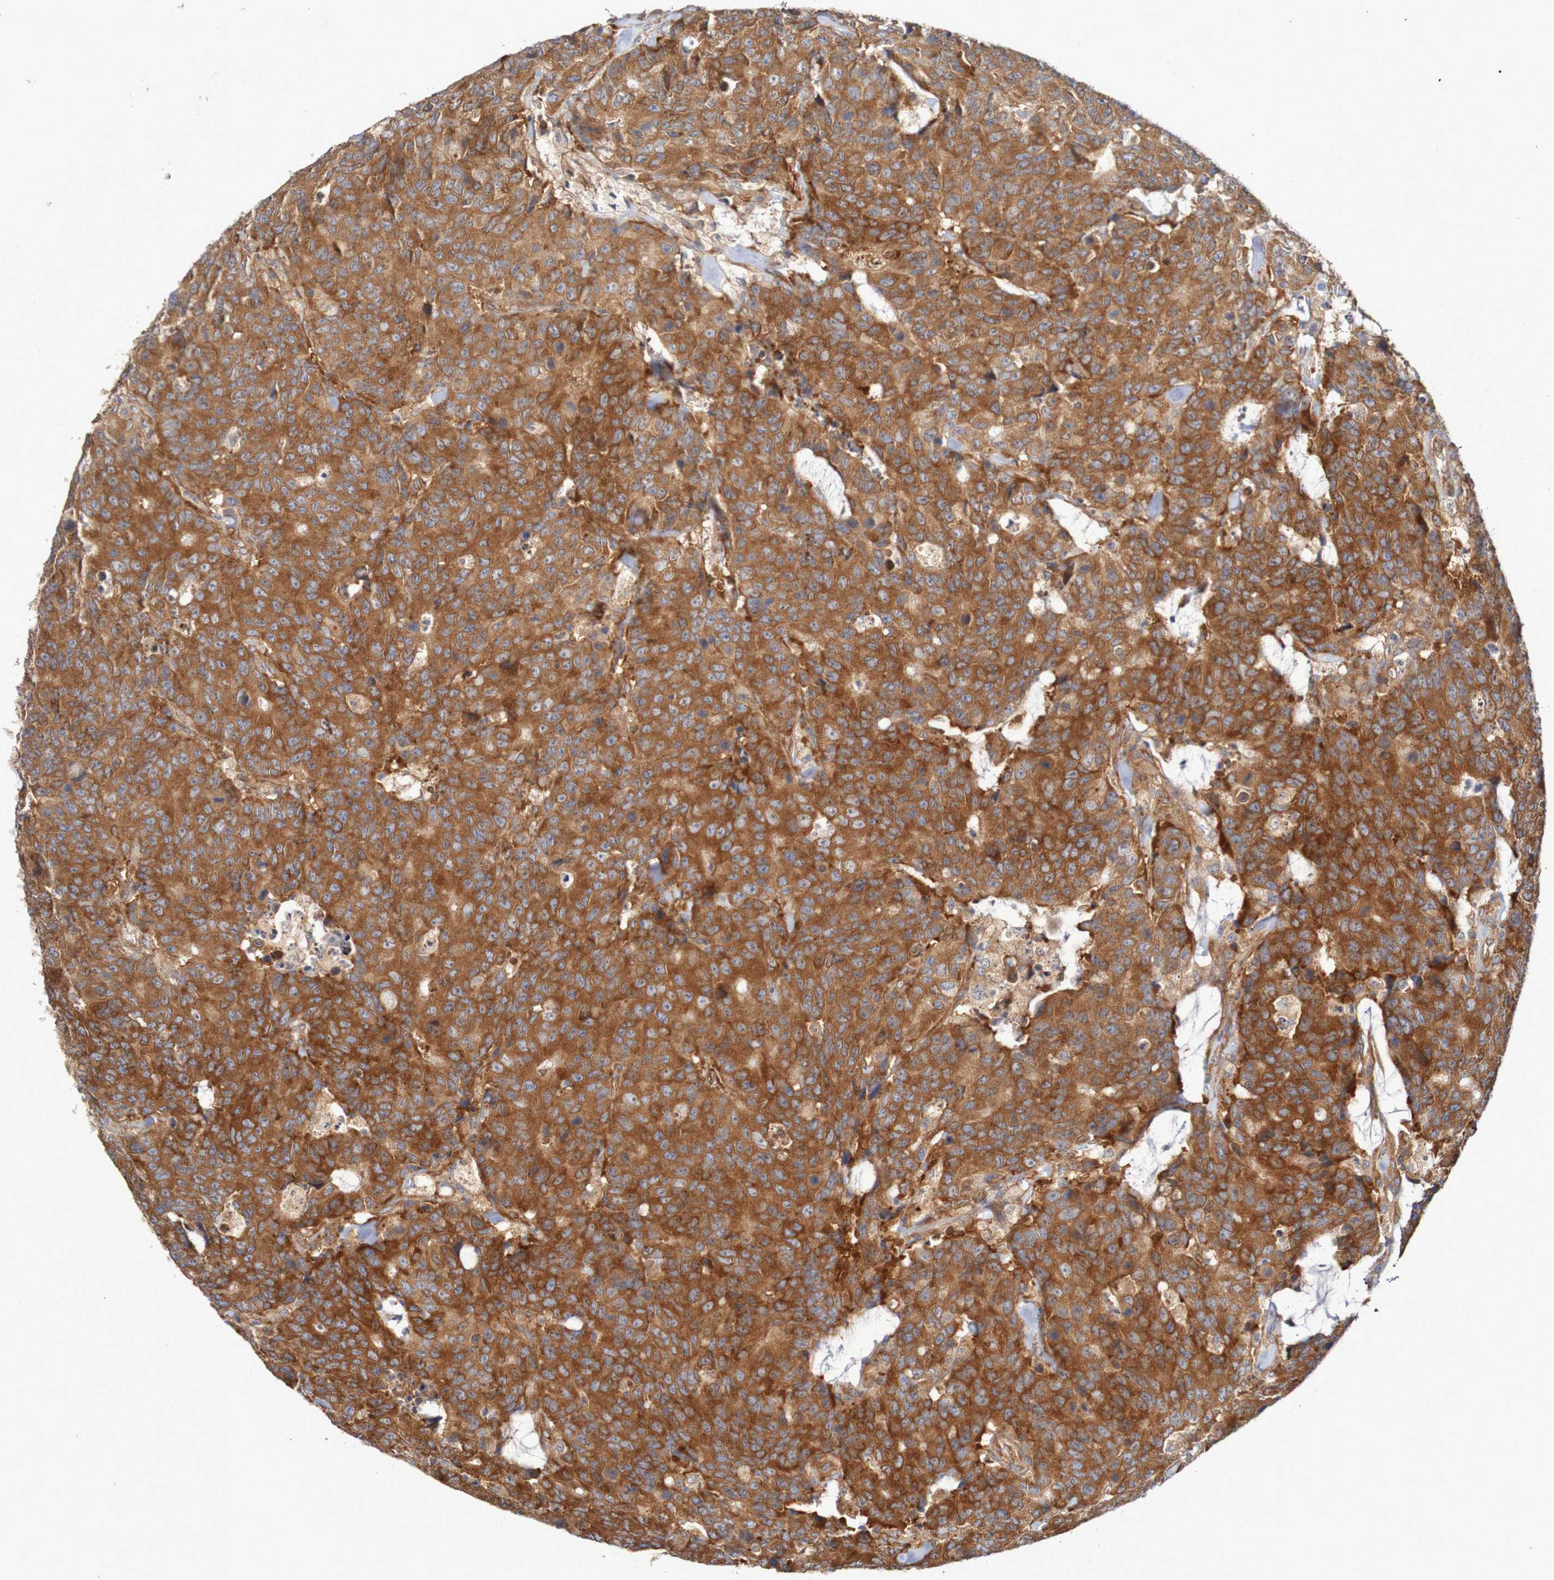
{"staining": {"intensity": "strong", "quantity": ">75%", "location": "cytoplasmic/membranous"}, "tissue": "colorectal cancer", "cell_type": "Tumor cells", "image_type": "cancer", "snomed": [{"axis": "morphology", "description": "Adenocarcinoma, NOS"}, {"axis": "topography", "description": "Colon"}], "caption": "This photomicrograph displays immunohistochemistry (IHC) staining of human adenocarcinoma (colorectal), with high strong cytoplasmic/membranous staining in approximately >75% of tumor cells.", "gene": "LRRC47", "patient": {"sex": "female", "age": 86}}